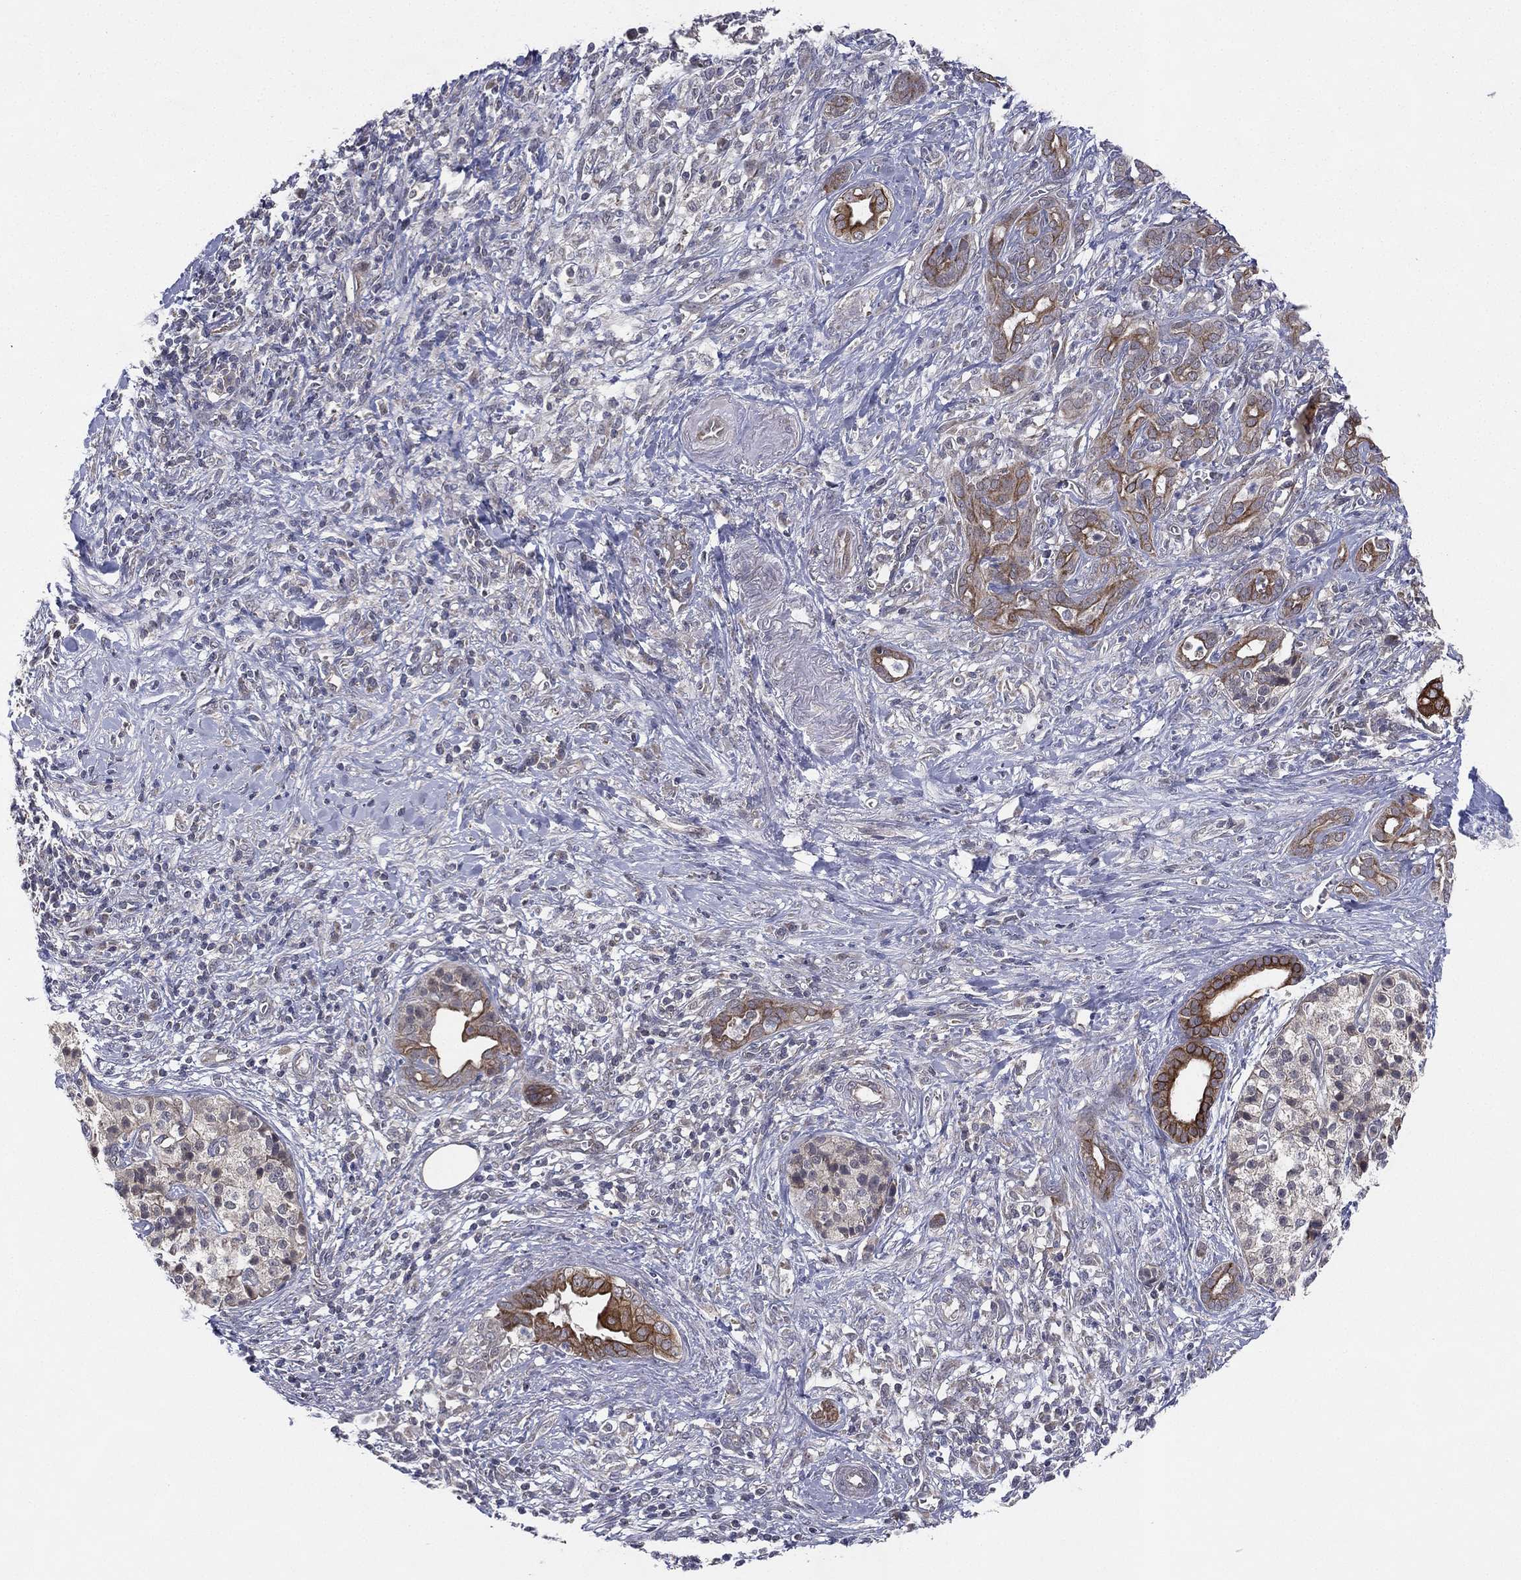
{"staining": {"intensity": "strong", "quantity": ">75%", "location": "cytoplasmic/membranous"}, "tissue": "pancreatic cancer", "cell_type": "Tumor cells", "image_type": "cancer", "snomed": [{"axis": "morphology", "description": "Adenocarcinoma, NOS"}, {"axis": "topography", "description": "Pancreas"}], "caption": "This micrograph shows adenocarcinoma (pancreatic) stained with immunohistochemistry to label a protein in brown. The cytoplasmic/membranous of tumor cells show strong positivity for the protein. Nuclei are counter-stained blue.", "gene": "KAT14", "patient": {"sex": "male", "age": 61}}